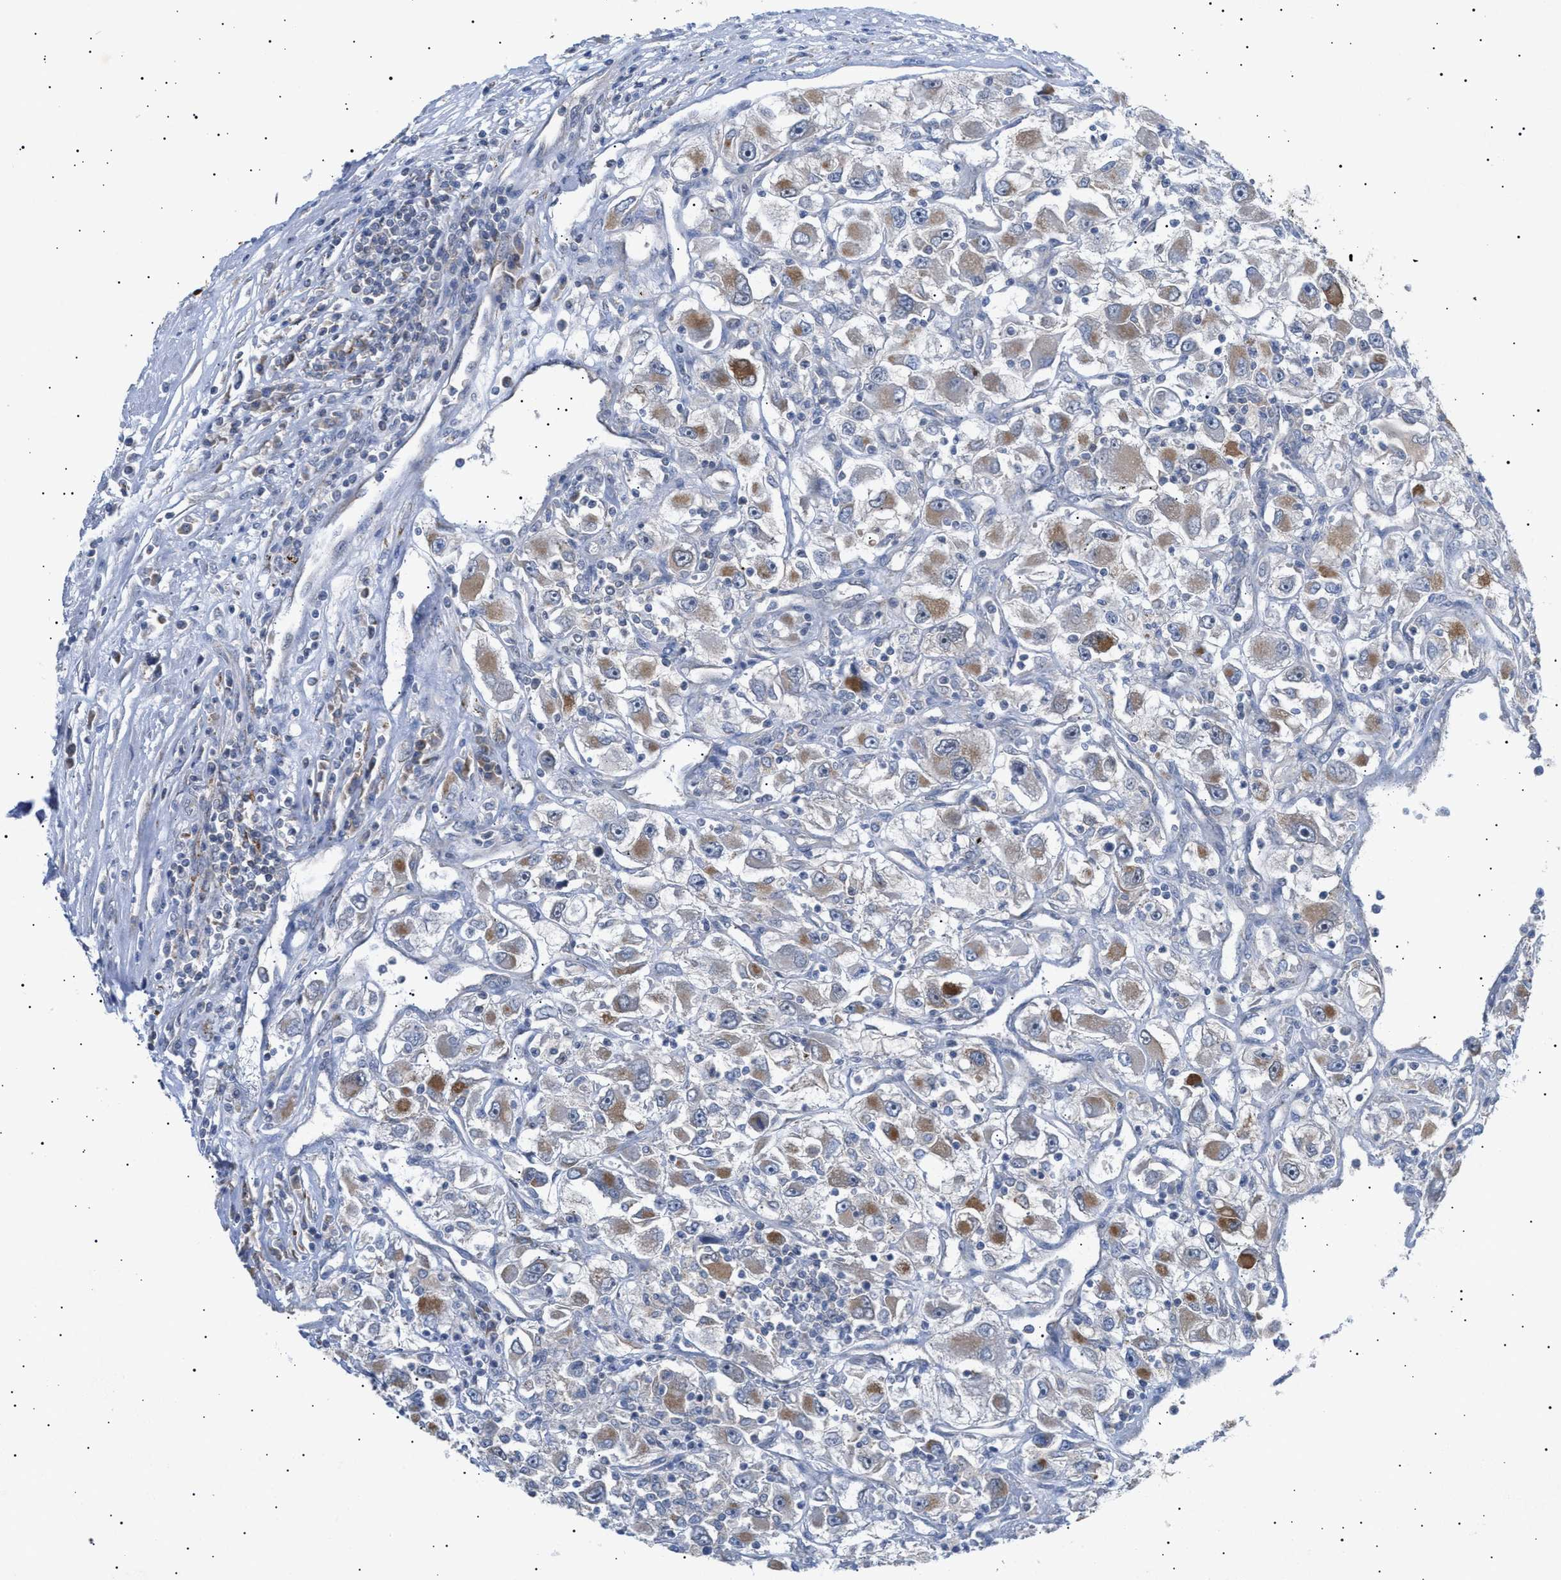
{"staining": {"intensity": "moderate", "quantity": ">75%", "location": "cytoplasmic/membranous"}, "tissue": "renal cancer", "cell_type": "Tumor cells", "image_type": "cancer", "snomed": [{"axis": "morphology", "description": "Adenocarcinoma, NOS"}, {"axis": "topography", "description": "Kidney"}], "caption": "IHC (DAB) staining of human renal cancer (adenocarcinoma) displays moderate cytoplasmic/membranous protein expression in approximately >75% of tumor cells. The staining was performed using DAB, with brown indicating positive protein expression. Nuclei are stained blue with hematoxylin.", "gene": "SIRT5", "patient": {"sex": "female", "age": 52}}